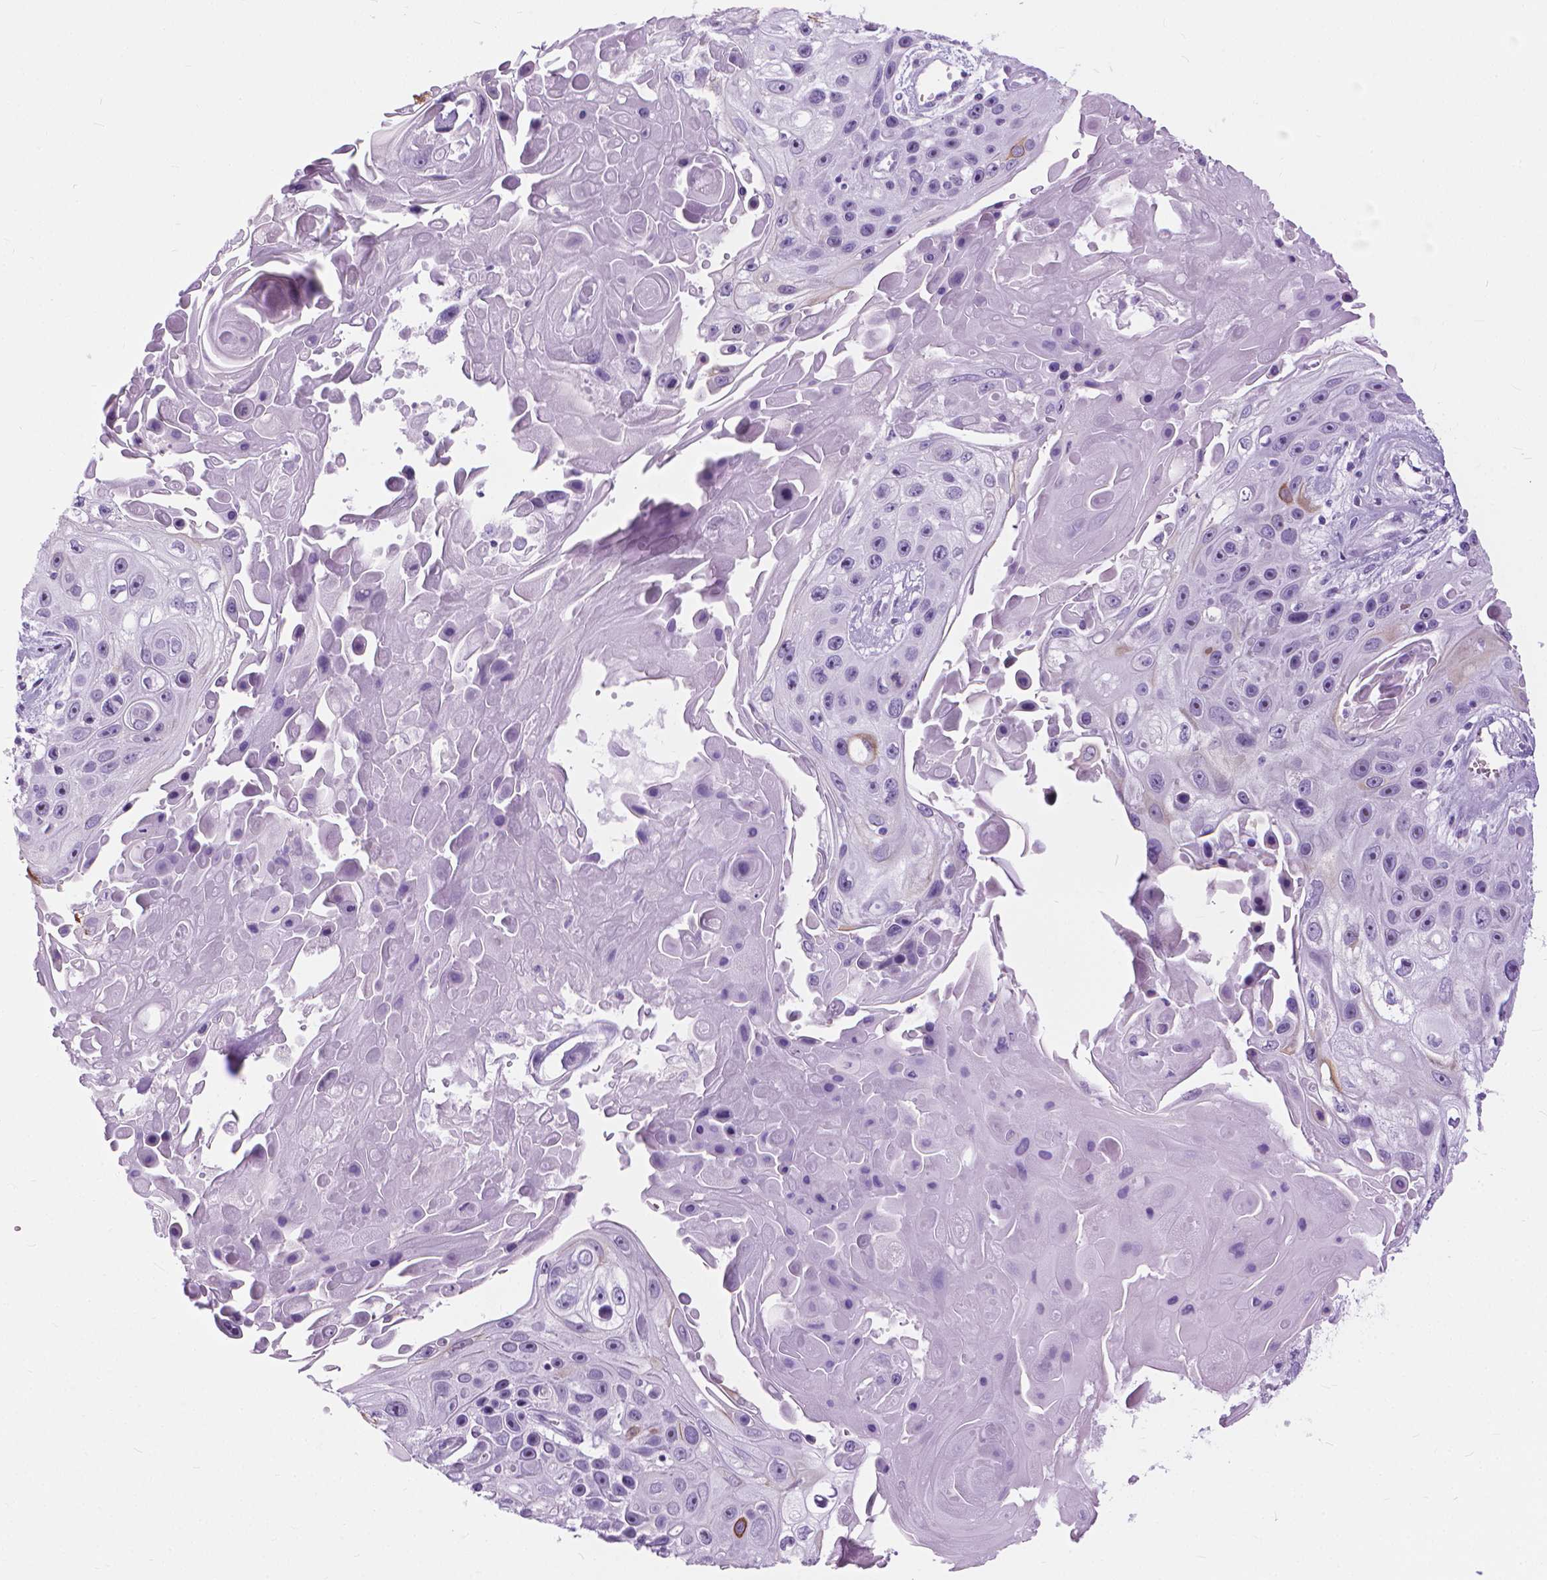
{"staining": {"intensity": "negative", "quantity": "none", "location": "none"}, "tissue": "skin cancer", "cell_type": "Tumor cells", "image_type": "cancer", "snomed": [{"axis": "morphology", "description": "Squamous cell carcinoma, NOS"}, {"axis": "topography", "description": "Skin"}], "caption": "The photomicrograph demonstrates no significant positivity in tumor cells of skin cancer (squamous cell carcinoma). The staining is performed using DAB brown chromogen with nuclei counter-stained in using hematoxylin.", "gene": "HTR2B", "patient": {"sex": "male", "age": 82}}